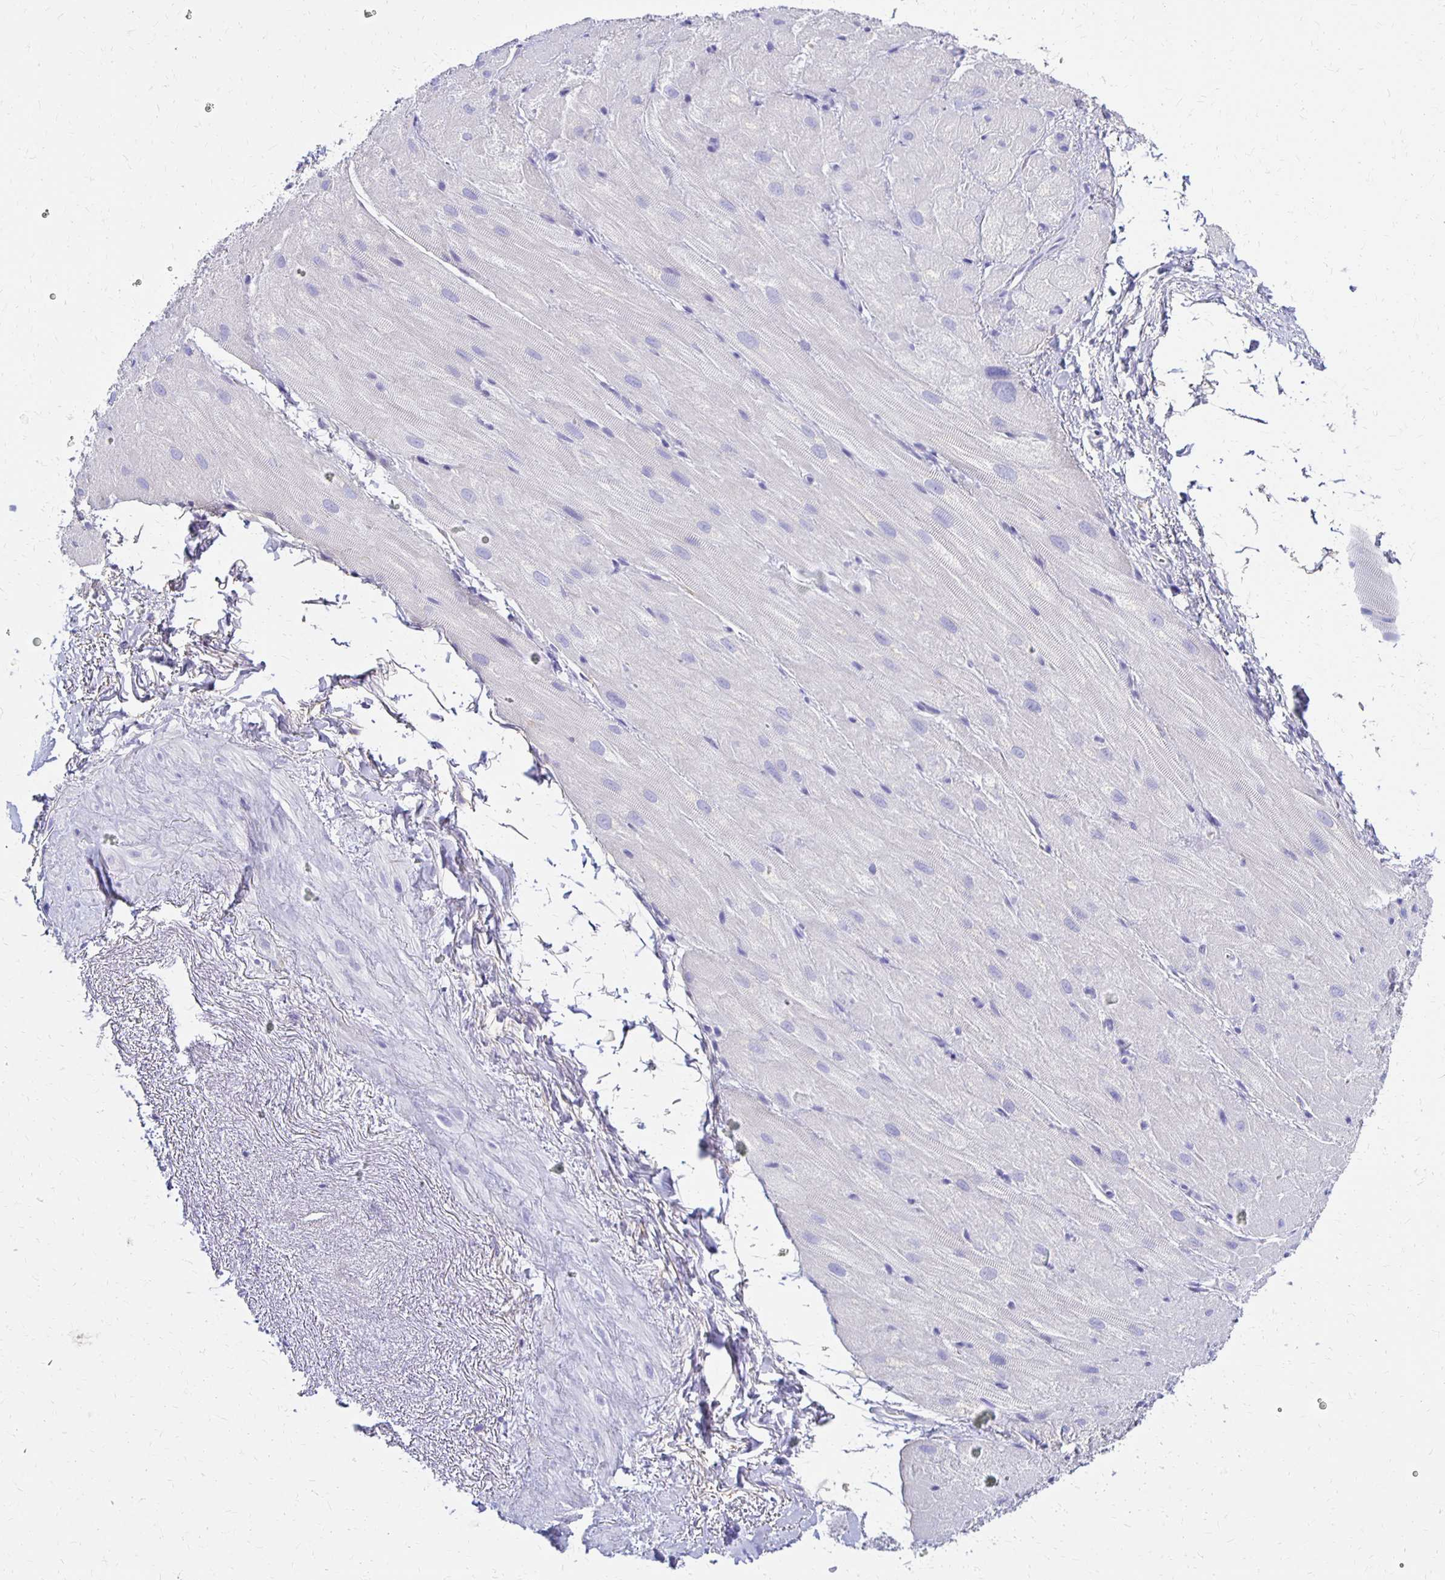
{"staining": {"intensity": "negative", "quantity": "none", "location": "none"}, "tissue": "heart muscle", "cell_type": "Cardiomyocytes", "image_type": "normal", "snomed": [{"axis": "morphology", "description": "Normal tissue, NOS"}, {"axis": "topography", "description": "Heart"}], "caption": "DAB immunohistochemical staining of benign heart muscle demonstrates no significant positivity in cardiomyocytes. (Stains: DAB immunohistochemistry (IHC) with hematoxylin counter stain, Microscopy: brightfield microscopy at high magnification).", "gene": "FNTB", "patient": {"sex": "male", "age": 62}}